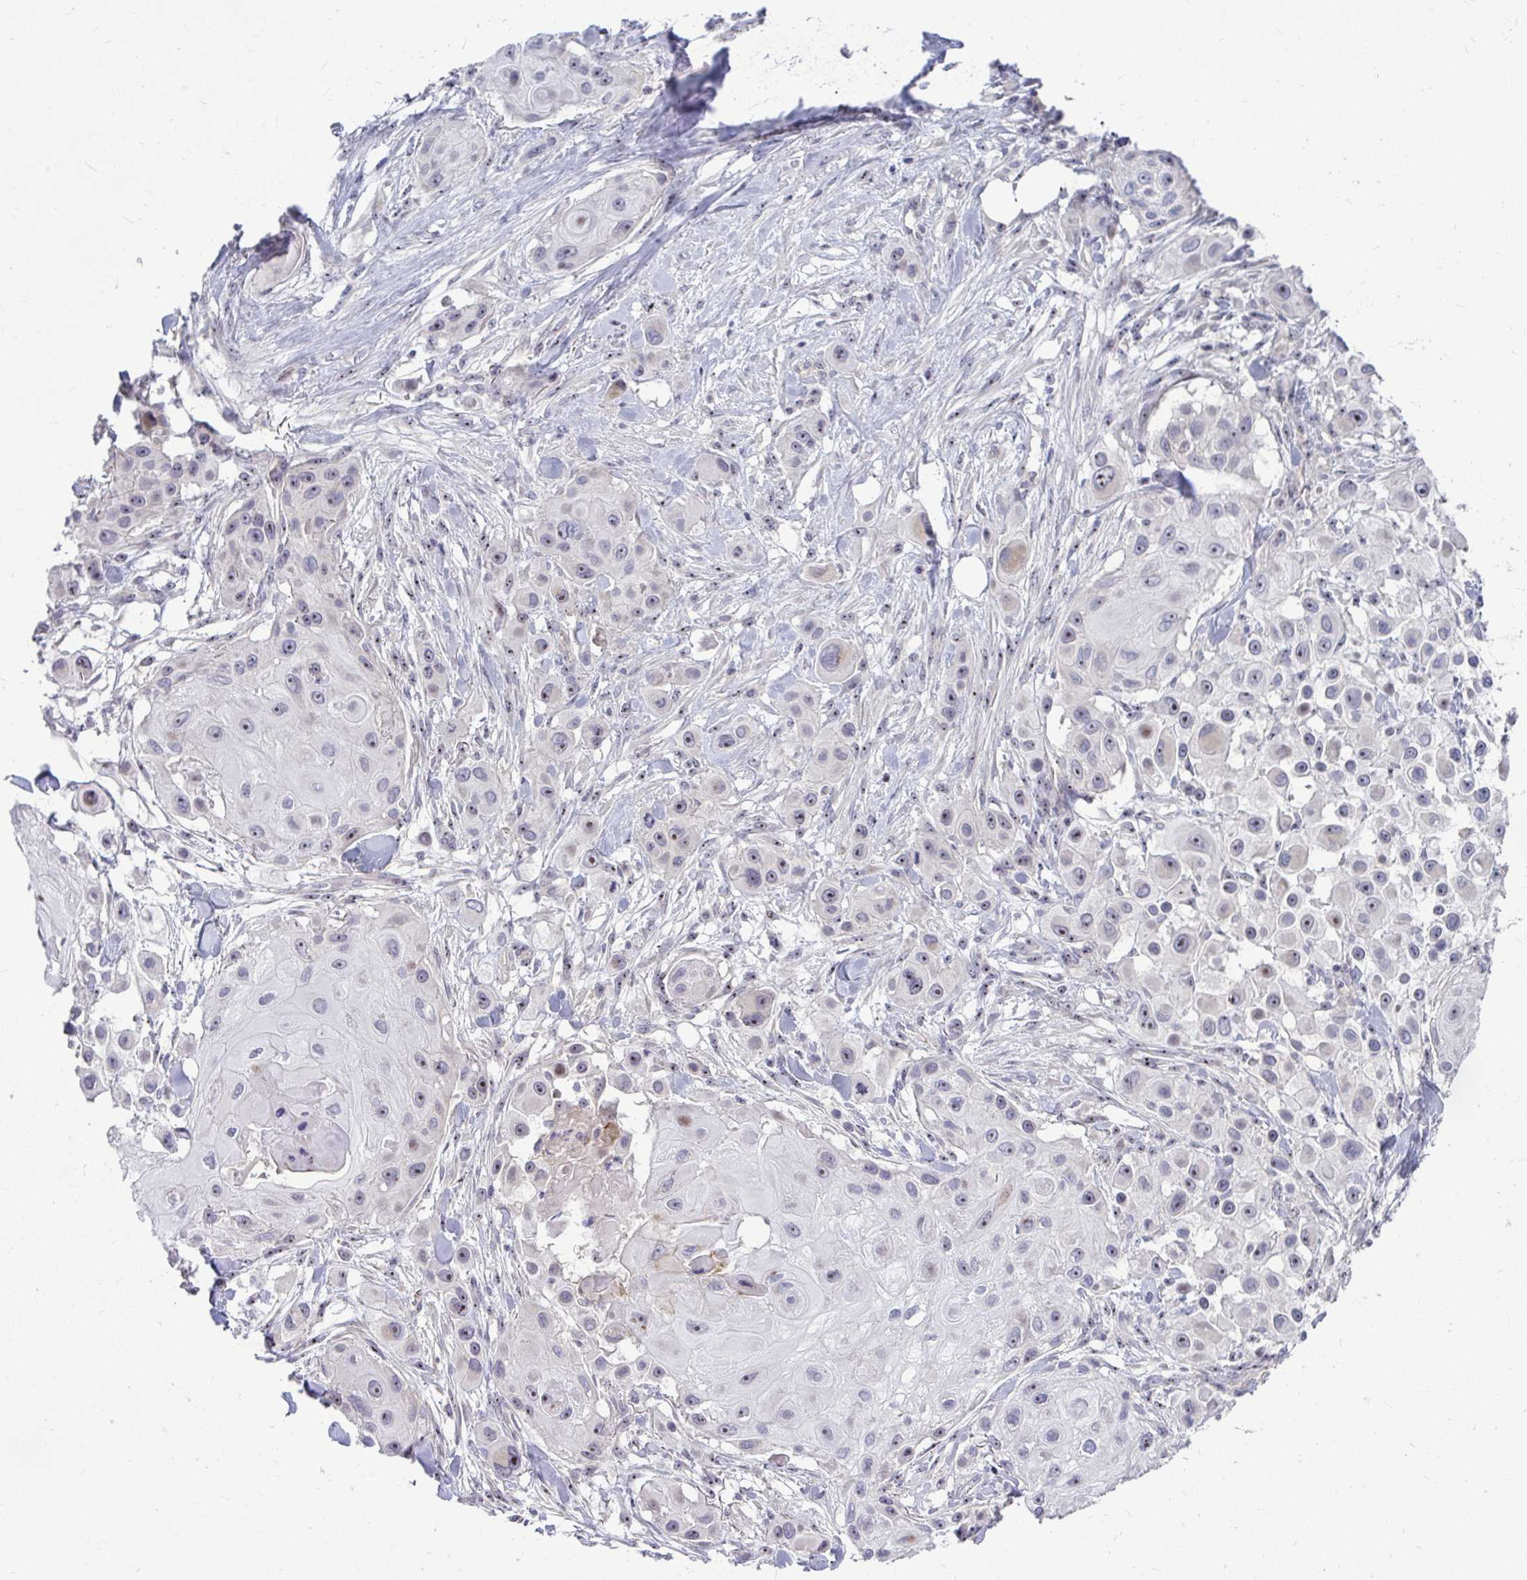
{"staining": {"intensity": "negative", "quantity": "none", "location": "none"}, "tissue": "skin cancer", "cell_type": "Tumor cells", "image_type": "cancer", "snomed": [{"axis": "morphology", "description": "Squamous cell carcinoma, NOS"}, {"axis": "topography", "description": "Skin"}], "caption": "High power microscopy micrograph of an immunohistochemistry (IHC) micrograph of squamous cell carcinoma (skin), revealing no significant expression in tumor cells. The staining is performed using DAB brown chromogen with nuclei counter-stained in using hematoxylin.", "gene": "MUS81", "patient": {"sex": "male", "age": 63}}